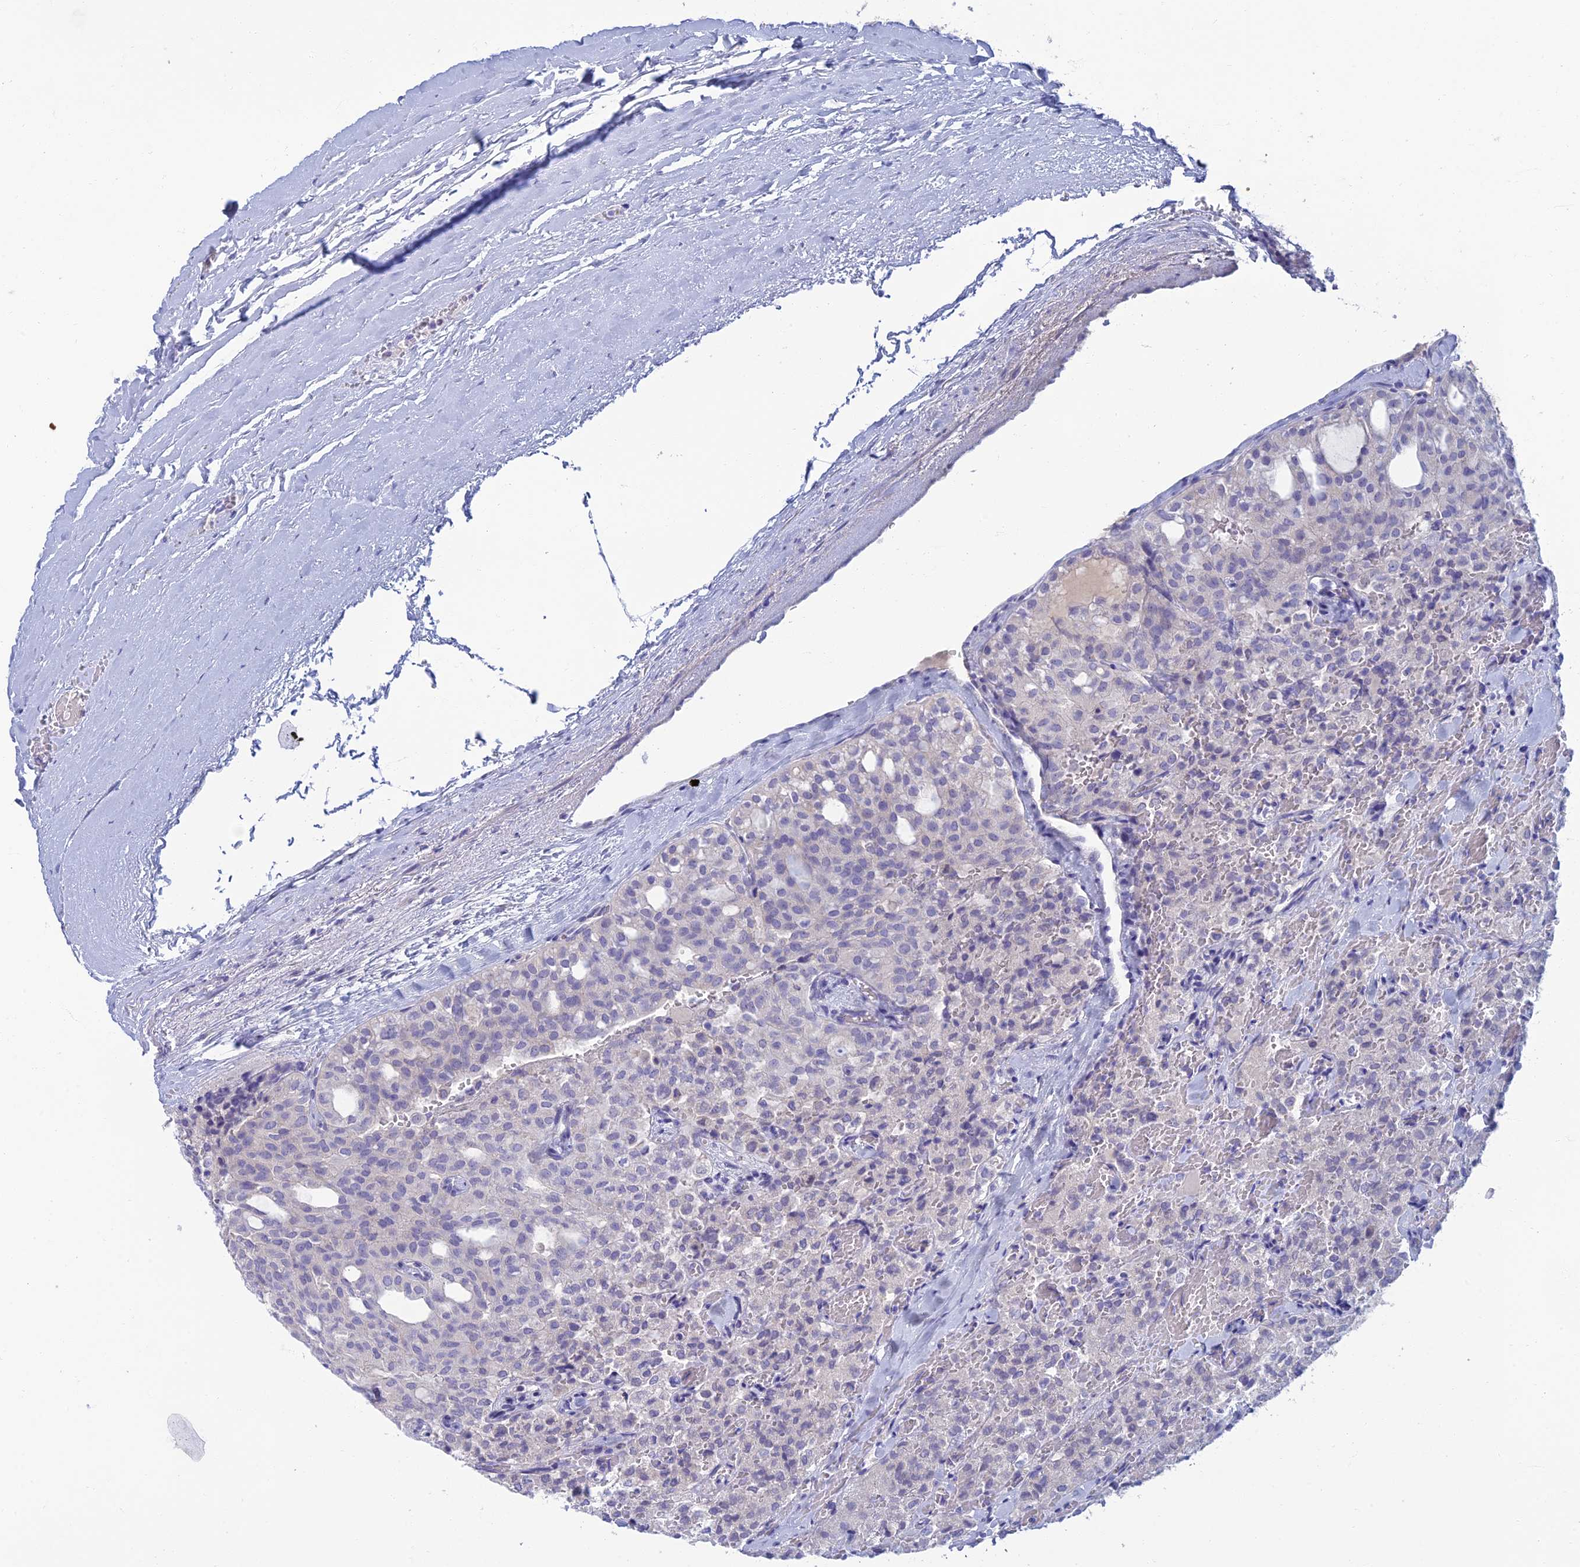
{"staining": {"intensity": "negative", "quantity": "none", "location": "none"}, "tissue": "thyroid cancer", "cell_type": "Tumor cells", "image_type": "cancer", "snomed": [{"axis": "morphology", "description": "Follicular adenoma carcinoma, NOS"}, {"axis": "topography", "description": "Thyroid gland"}], "caption": "A micrograph of follicular adenoma carcinoma (thyroid) stained for a protein shows no brown staining in tumor cells. (Brightfield microscopy of DAB (3,3'-diaminobenzidine) IHC at high magnification).", "gene": "SLC25A41", "patient": {"sex": "male", "age": 75}}